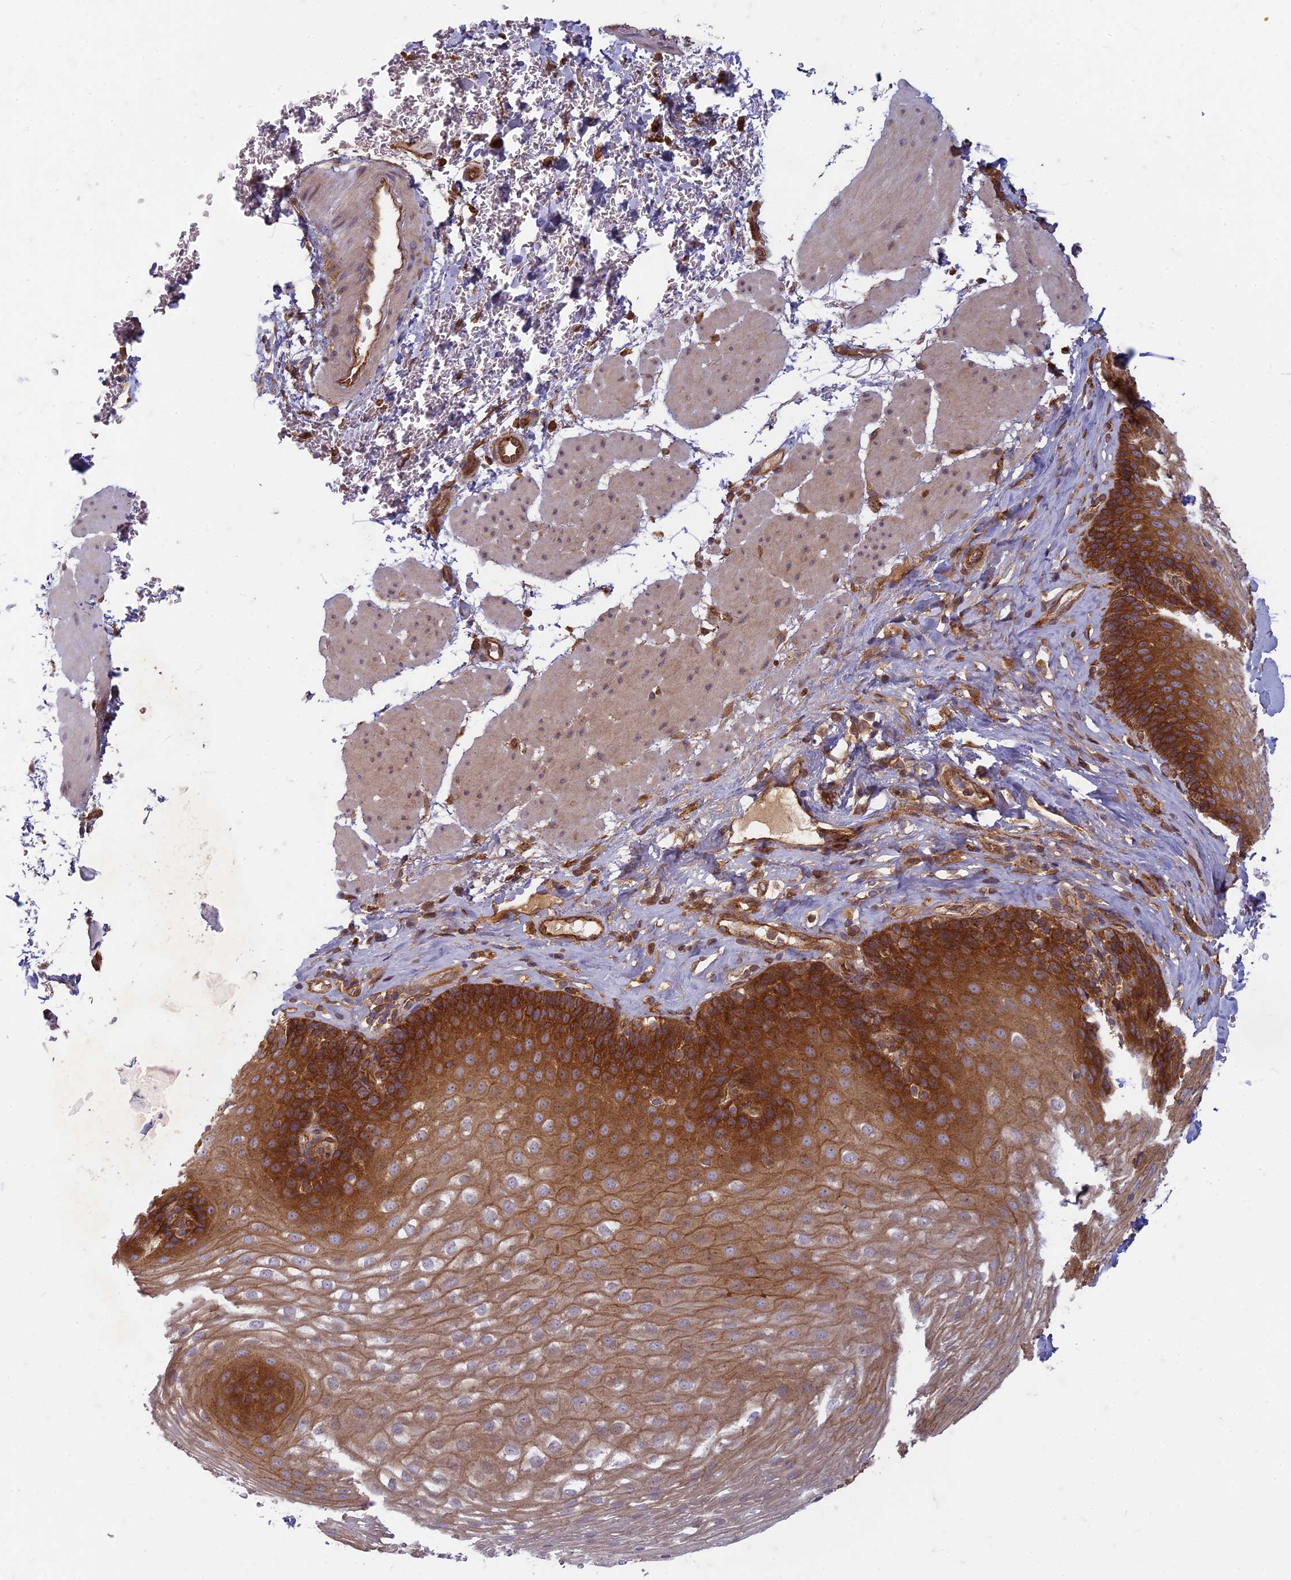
{"staining": {"intensity": "strong", "quantity": "25%-75%", "location": "cytoplasmic/membranous"}, "tissue": "esophagus", "cell_type": "Squamous epithelial cells", "image_type": "normal", "snomed": [{"axis": "morphology", "description": "Normal tissue, NOS"}, {"axis": "topography", "description": "Esophagus"}], "caption": "Human esophagus stained for a protein (brown) shows strong cytoplasmic/membranous positive staining in approximately 25%-75% of squamous epithelial cells.", "gene": "TCF25", "patient": {"sex": "female", "age": 66}}